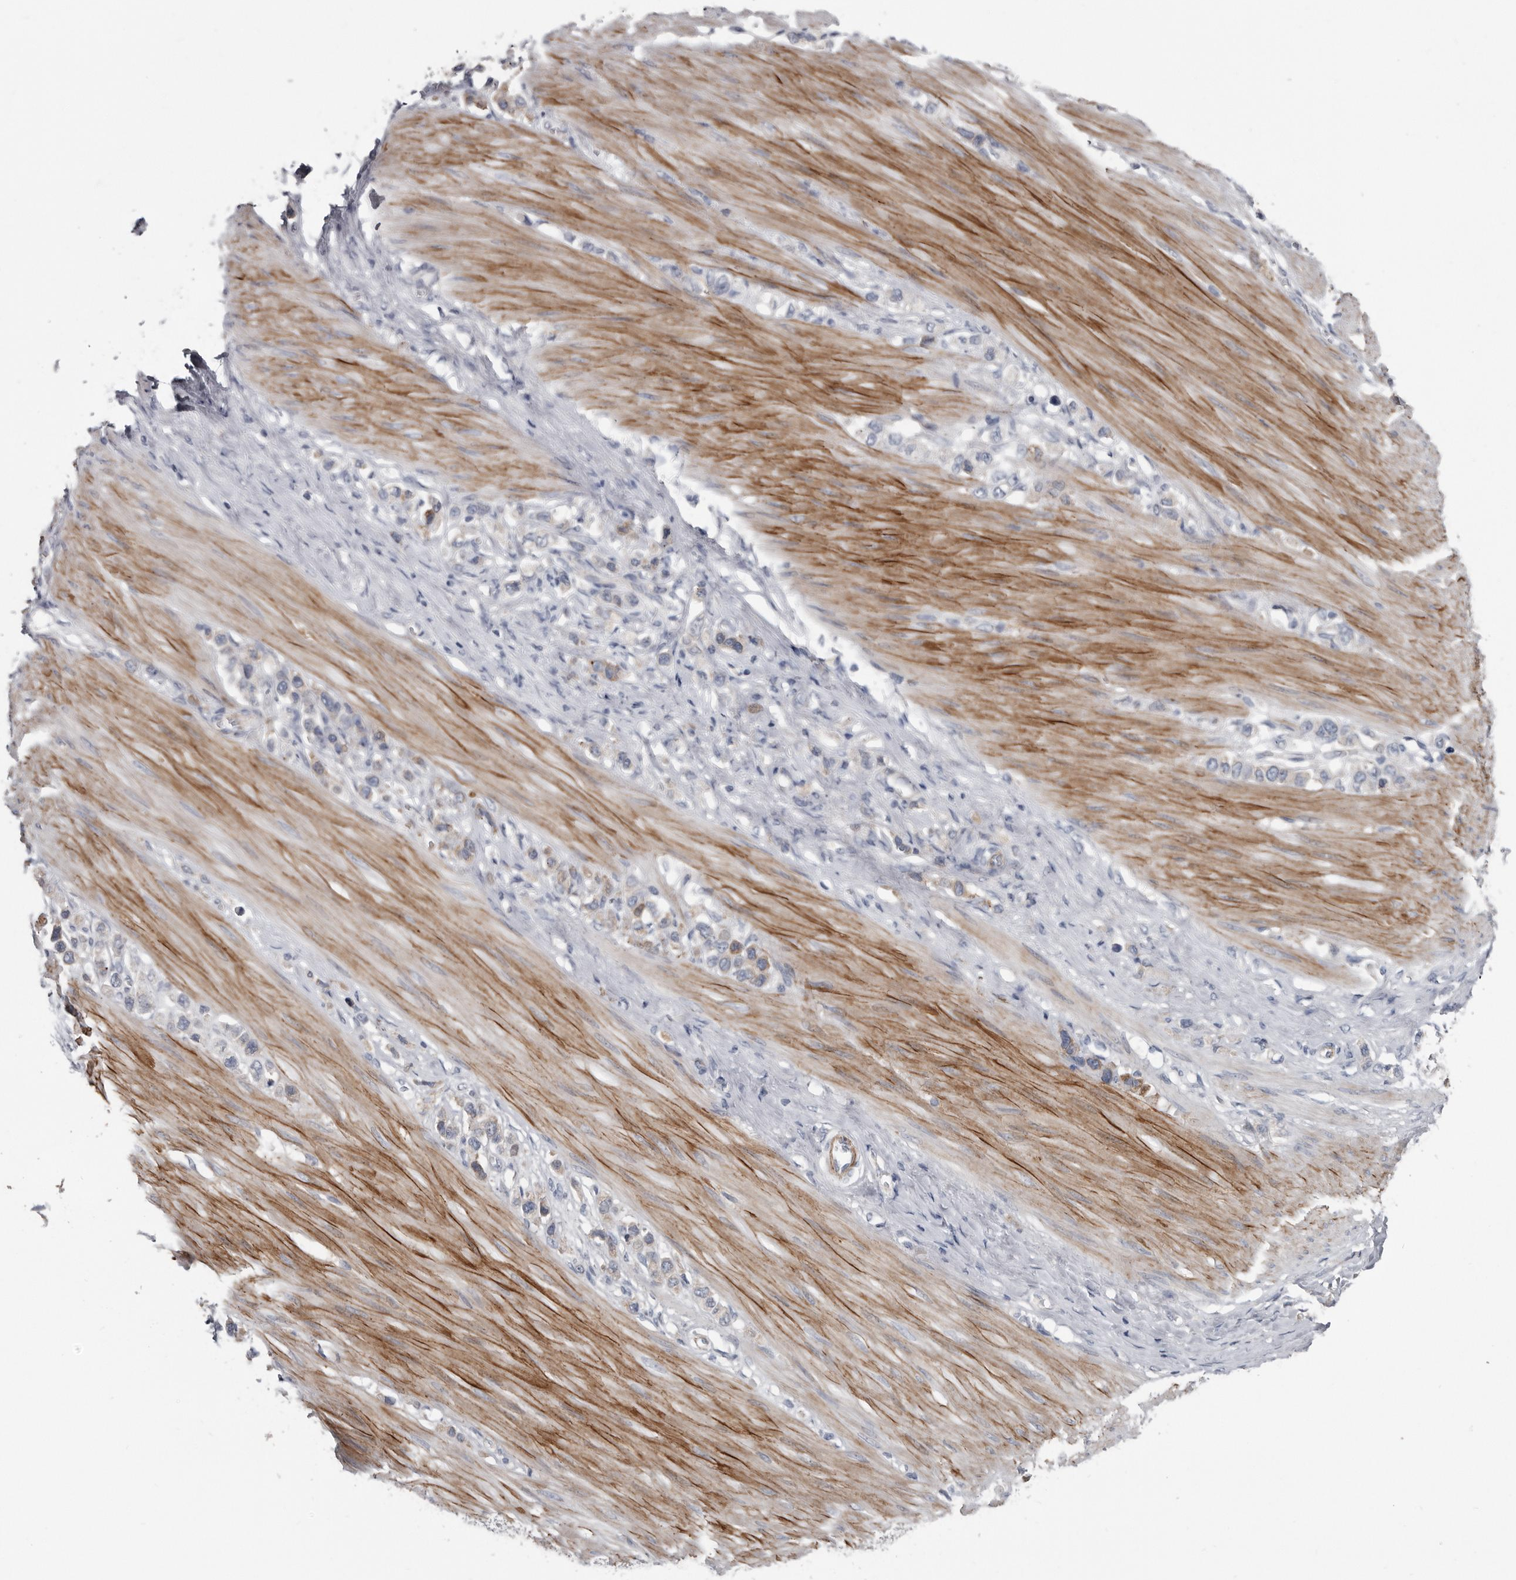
{"staining": {"intensity": "weak", "quantity": "<25%", "location": "cytoplasmic/membranous"}, "tissue": "stomach cancer", "cell_type": "Tumor cells", "image_type": "cancer", "snomed": [{"axis": "morphology", "description": "Adenocarcinoma, NOS"}, {"axis": "topography", "description": "Stomach"}], "caption": "There is no significant staining in tumor cells of stomach adenocarcinoma.", "gene": "ZNF114", "patient": {"sex": "female", "age": 65}}